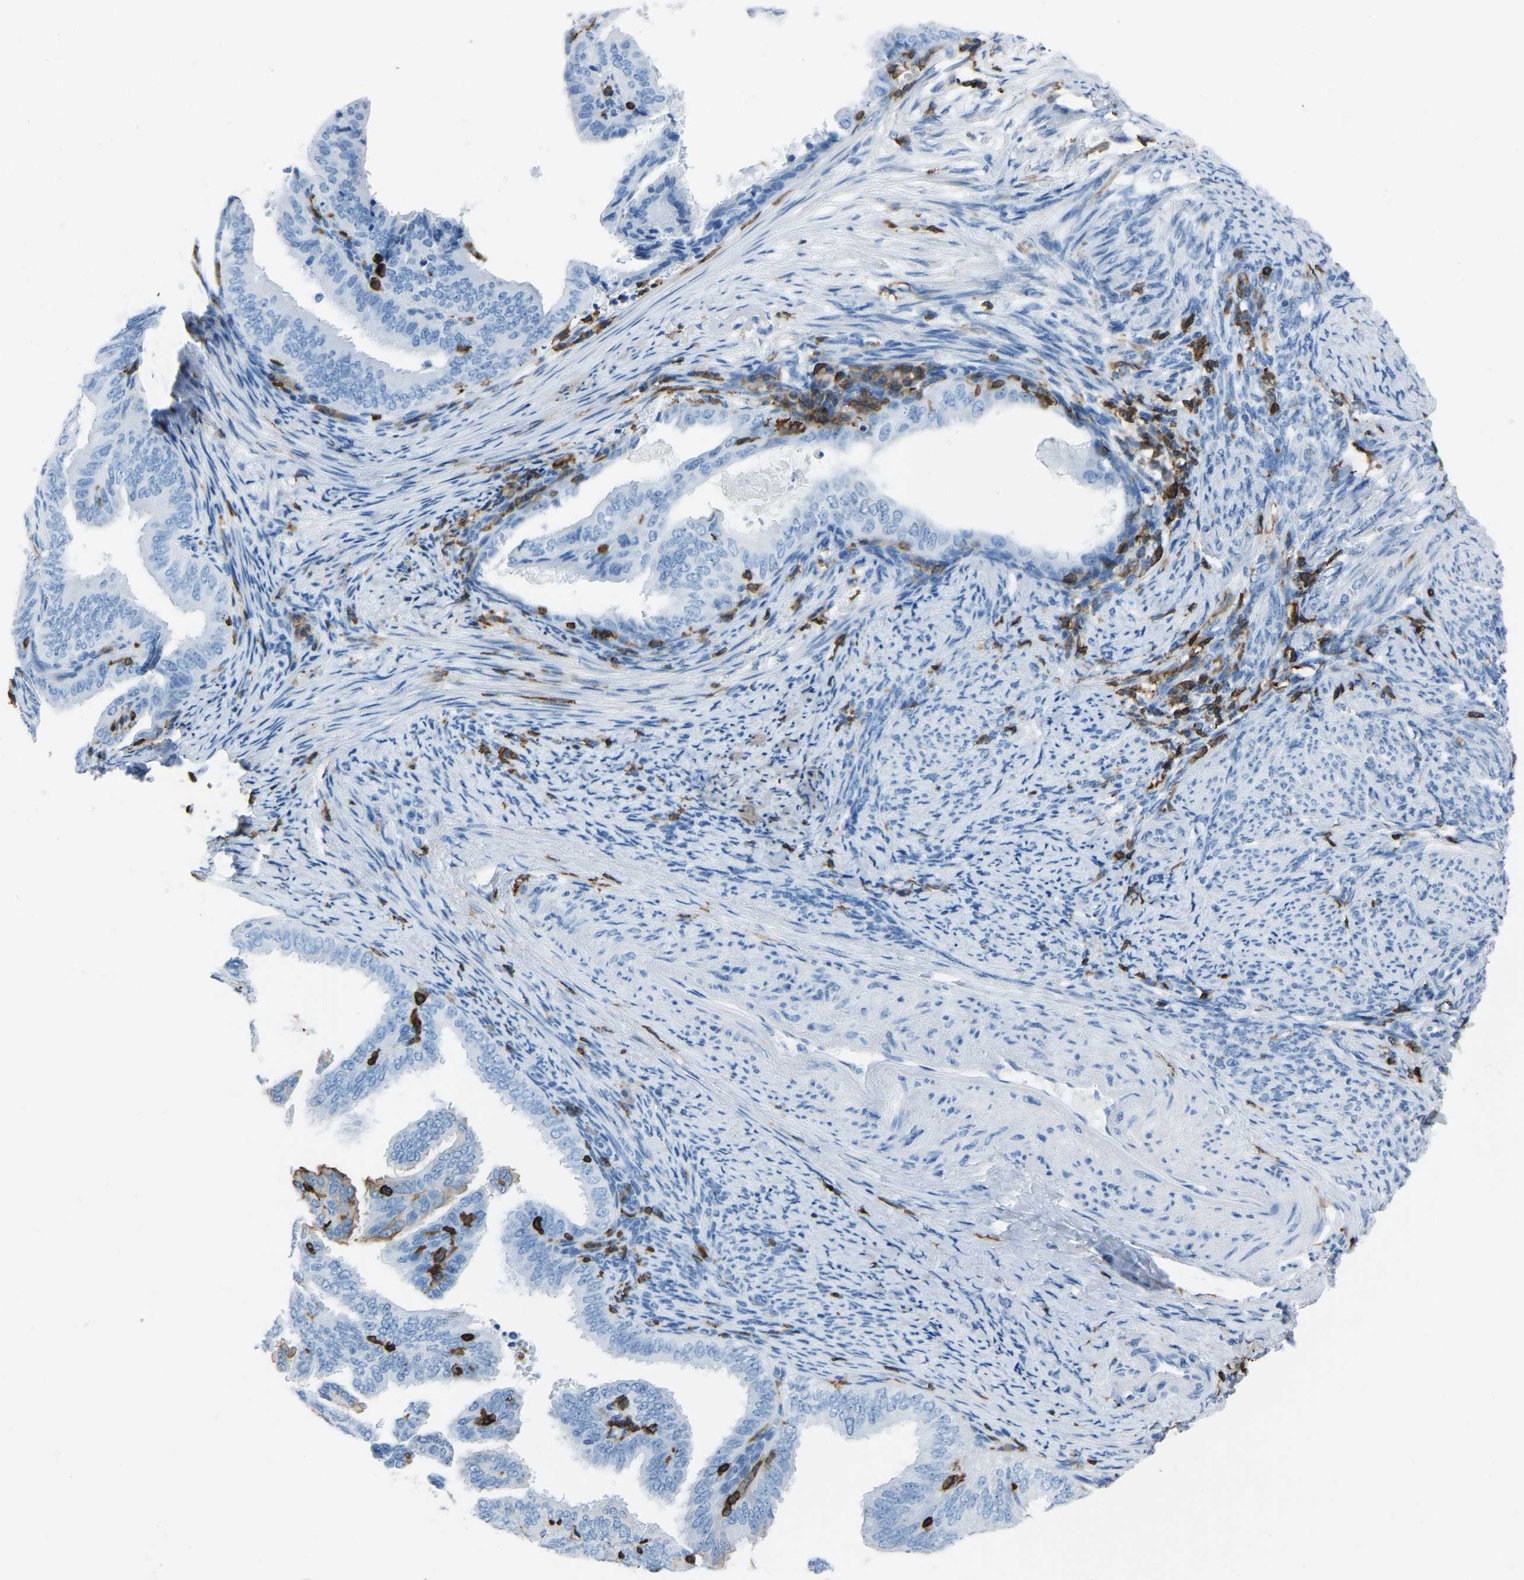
{"staining": {"intensity": "negative", "quantity": "none", "location": "none"}, "tissue": "endometrial cancer", "cell_type": "Tumor cells", "image_type": "cancer", "snomed": [{"axis": "morphology", "description": "Adenocarcinoma, NOS"}, {"axis": "topography", "description": "Endometrium"}], "caption": "IHC photomicrograph of human endometrial adenocarcinoma stained for a protein (brown), which shows no positivity in tumor cells.", "gene": "LSP1", "patient": {"sex": "female", "age": 58}}